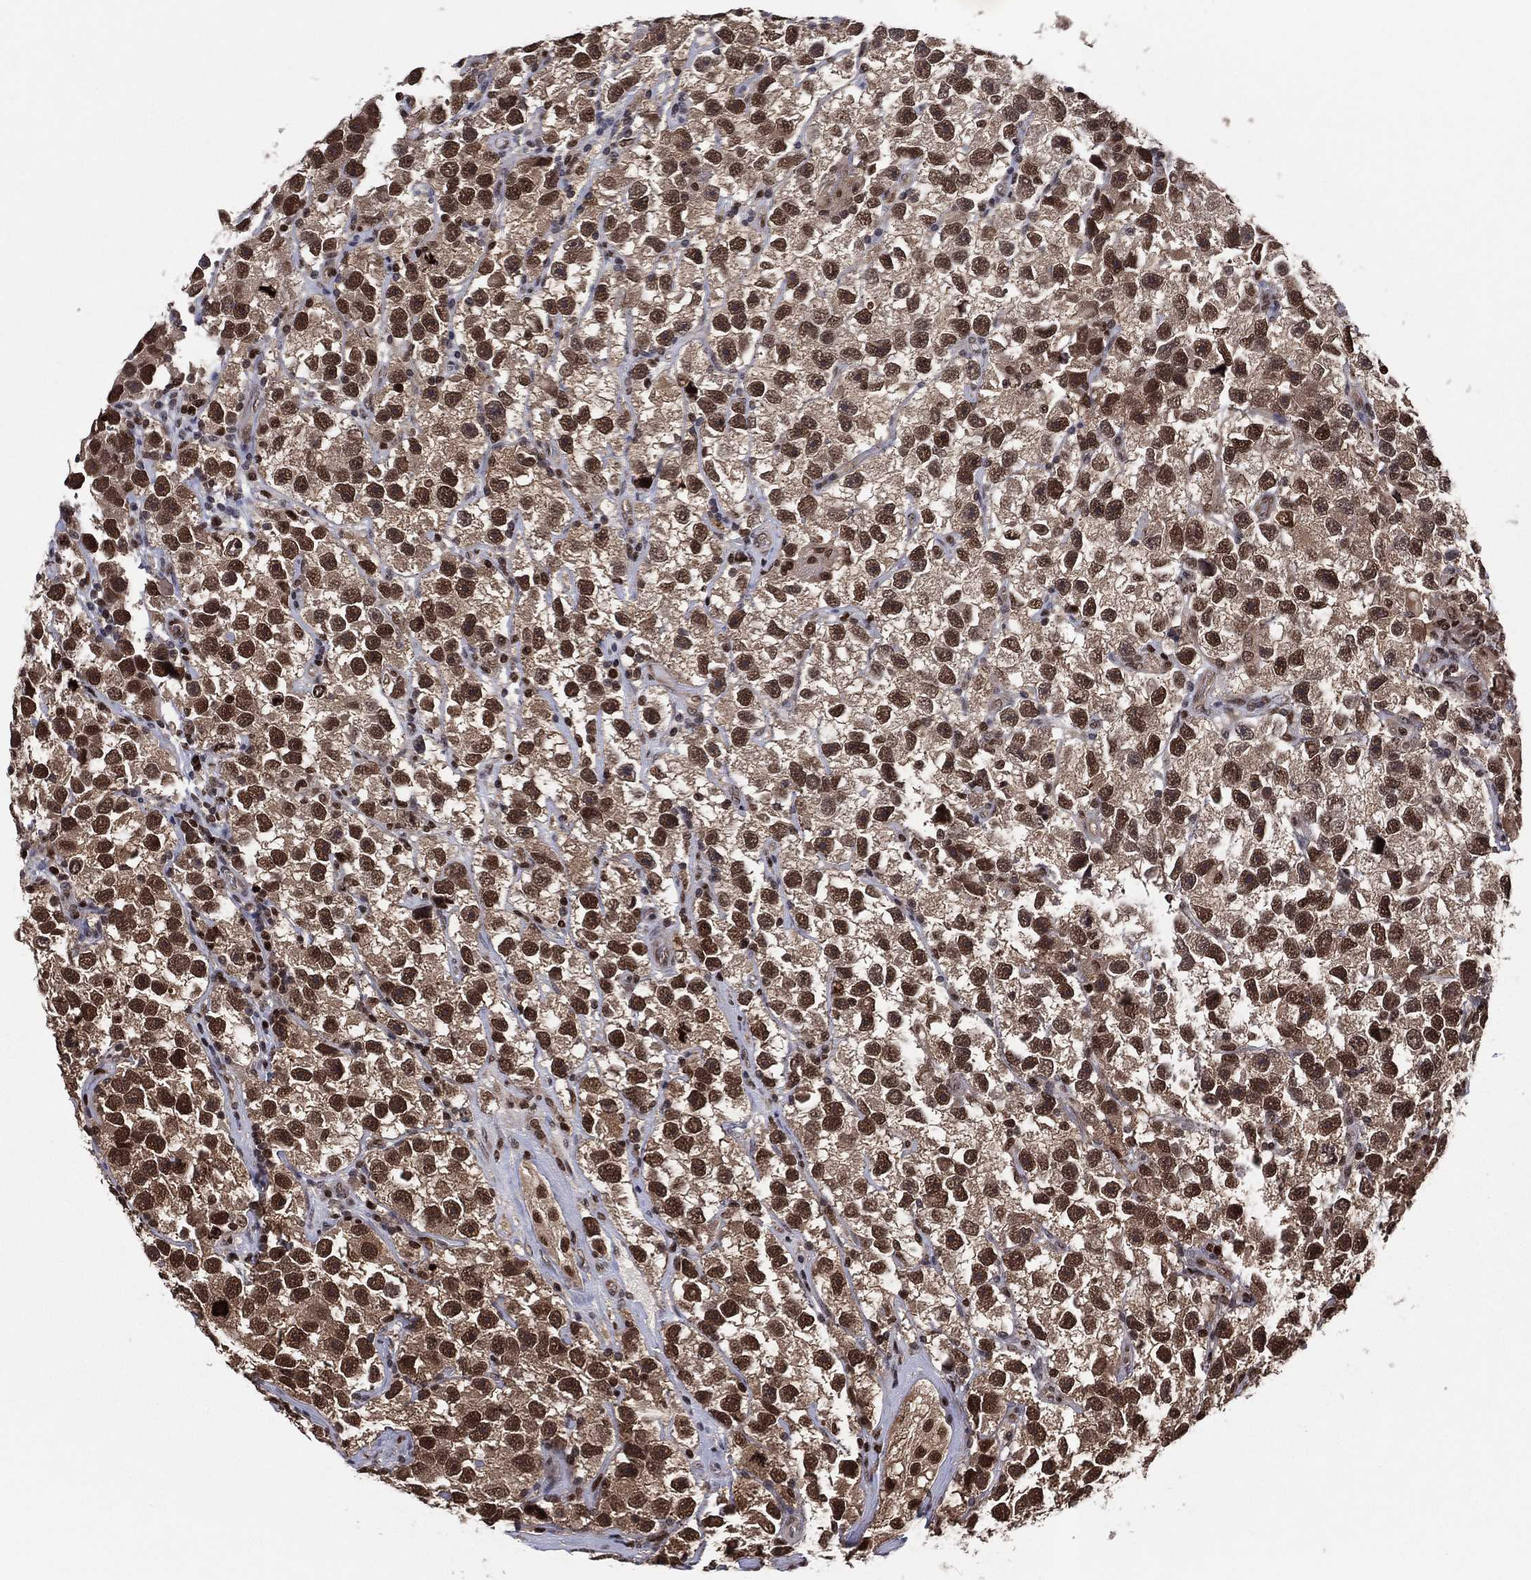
{"staining": {"intensity": "strong", "quantity": ">75%", "location": "nuclear"}, "tissue": "testis cancer", "cell_type": "Tumor cells", "image_type": "cancer", "snomed": [{"axis": "morphology", "description": "Seminoma, NOS"}, {"axis": "topography", "description": "Testis"}], "caption": "Protein staining by immunohistochemistry (IHC) demonstrates strong nuclear positivity in approximately >75% of tumor cells in testis seminoma.", "gene": "PSMA1", "patient": {"sex": "male", "age": 26}}